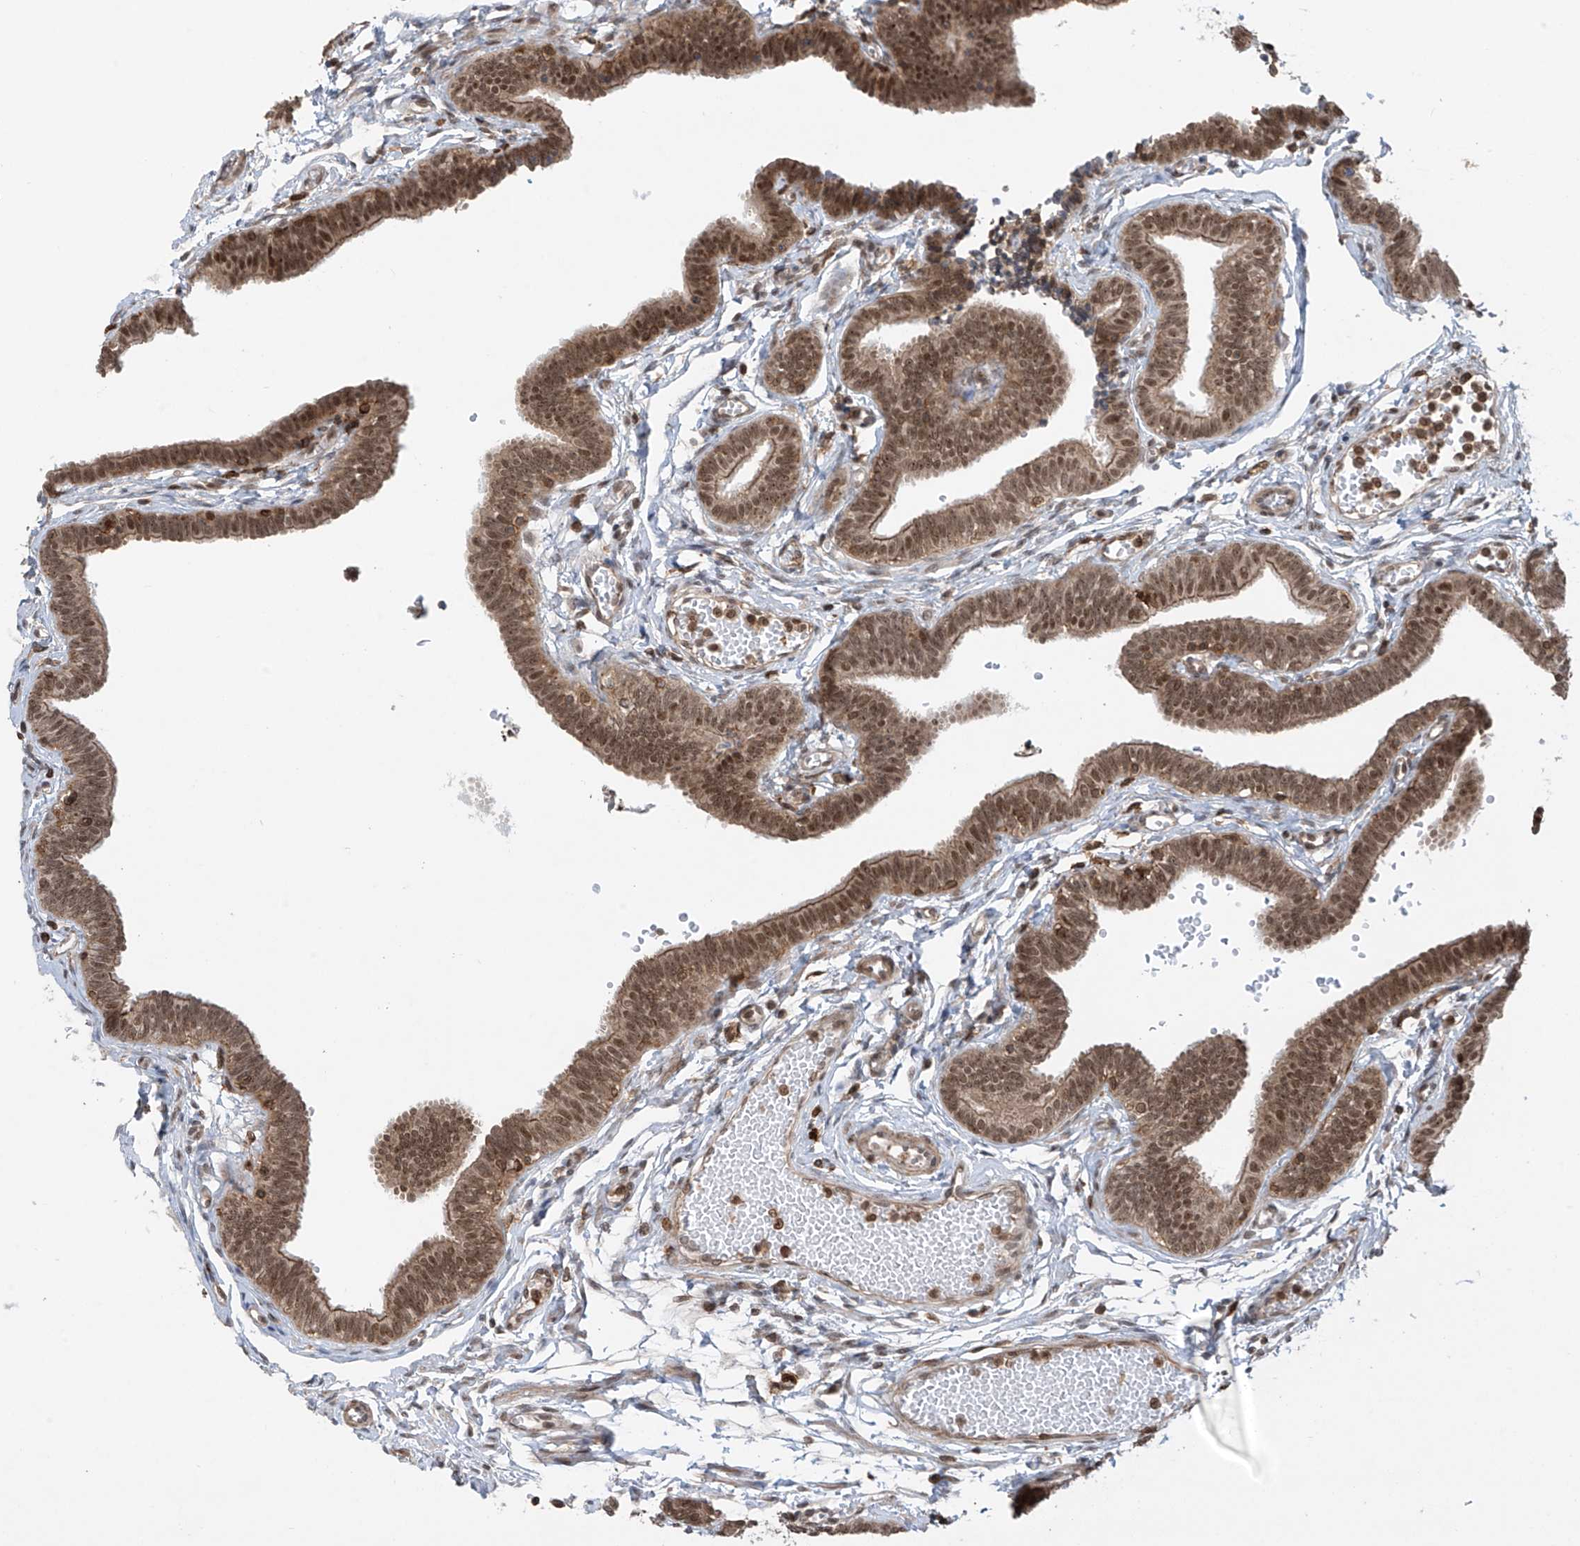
{"staining": {"intensity": "strong", "quantity": ">75%", "location": "cytoplasmic/membranous,nuclear"}, "tissue": "fallopian tube", "cell_type": "Glandular cells", "image_type": "normal", "snomed": [{"axis": "morphology", "description": "Normal tissue, NOS"}, {"axis": "topography", "description": "Fallopian tube"}, {"axis": "topography", "description": "Ovary"}], "caption": "Immunohistochemical staining of benign human fallopian tube reveals strong cytoplasmic/membranous,nuclear protein positivity in about >75% of glandular cells.", "gene": "REPIN1", "patient": {"sex": "female", "age": 23}}